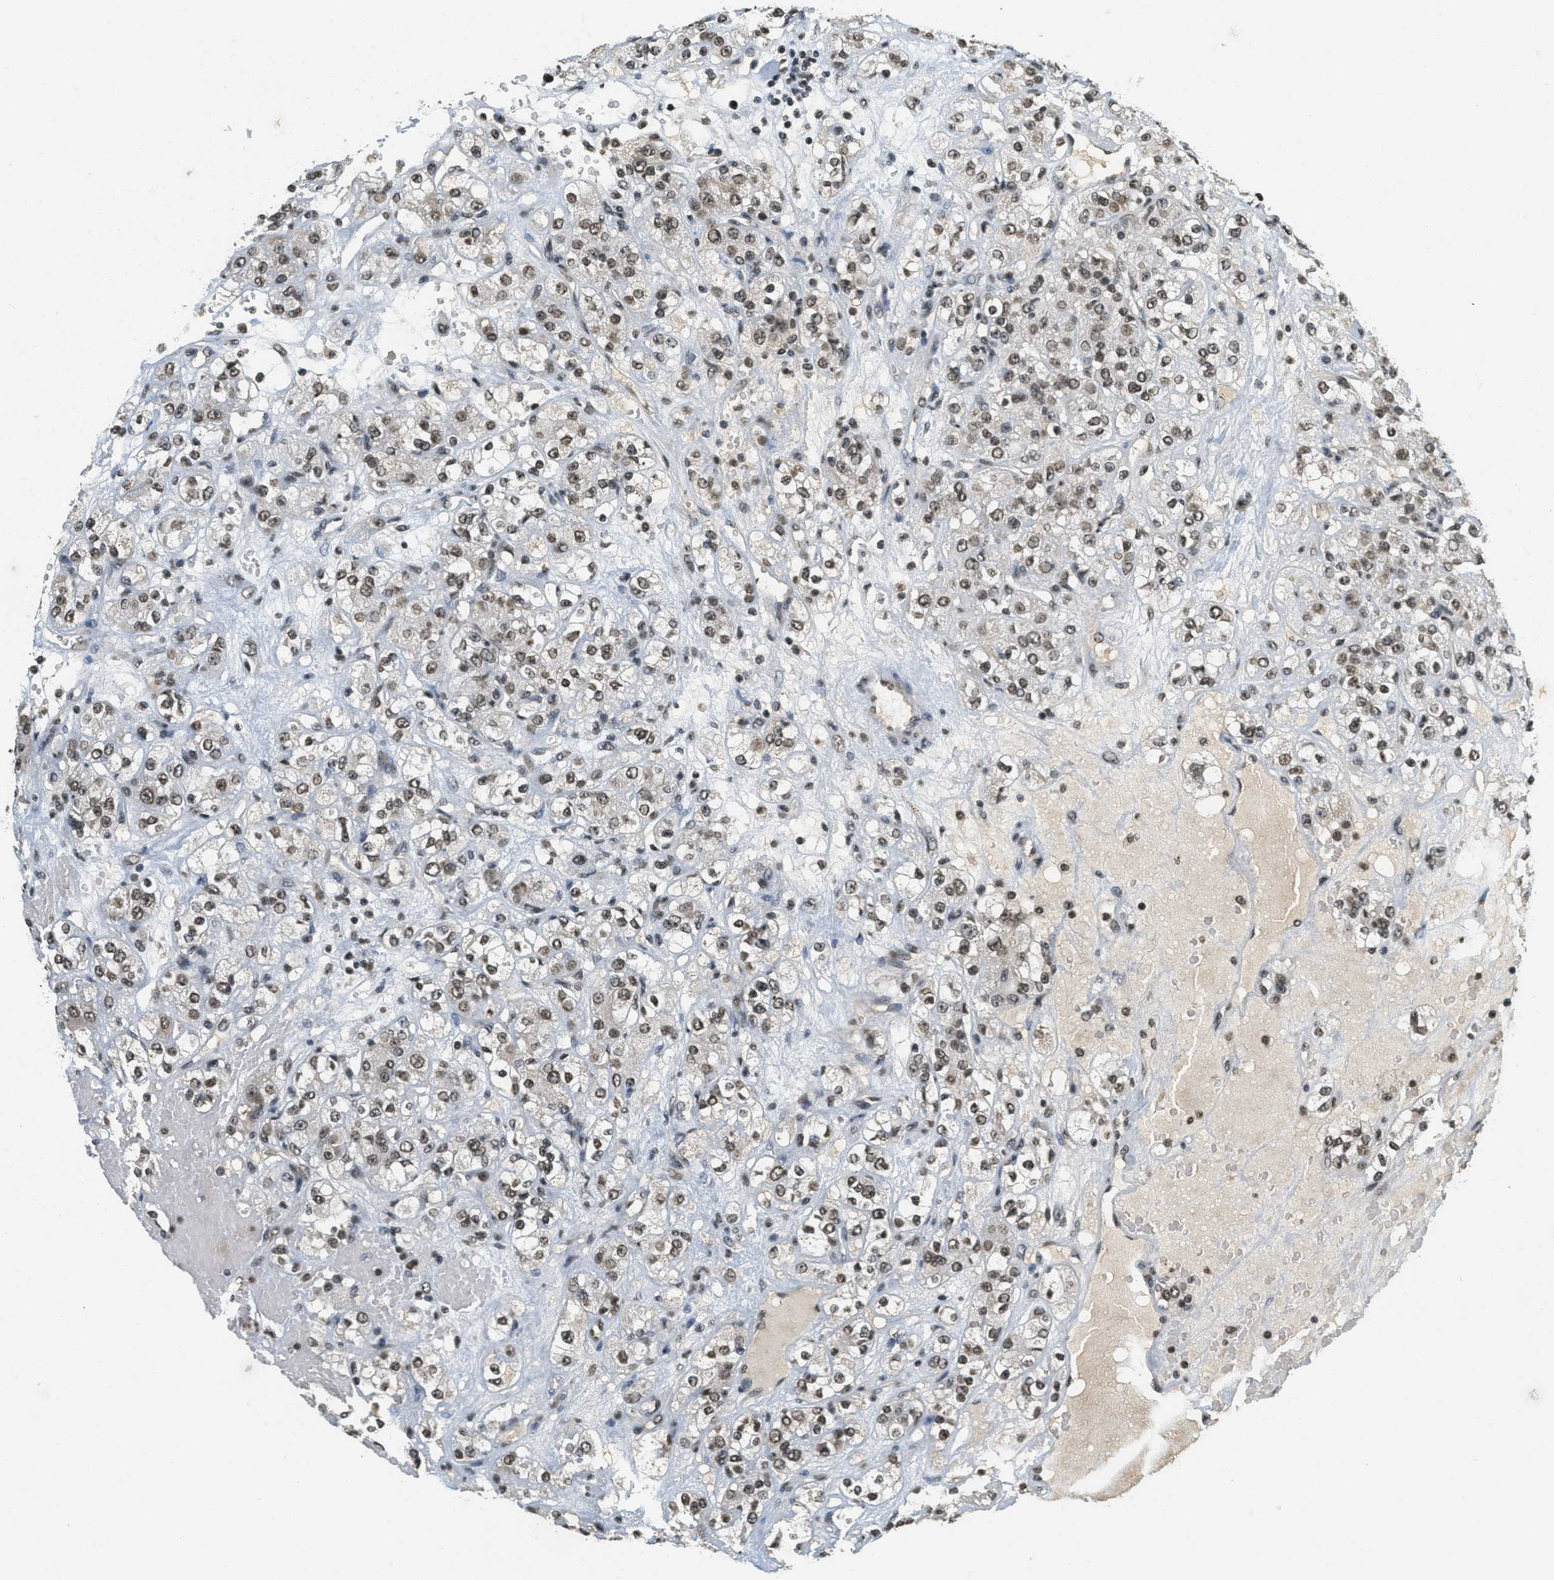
{"staining": {"intensity": "moderate", "quantity": ">75%", "location": "nuclear"}, "tissue": "renal cancer", "cell_type": "Tumor cells", "image_type": "cancer", "snomed": [{"axis": "morphology", "description": "Normal tissue, NOS"}, {"axis": "morphology", "description": "Adenocarcinoma, NOS"}, {"axis": "topography", "description": "Kidney"}], "caption": "Renal cancer was stained to show a protein in brown. There is medium levels of moderate nuclear staining in about >75% of tumor cells. (Stains: DAB in brown, nuclei in blue, Microscopy: brightfield microscopy at high magnification).", "gene": "LDB2", "patient": {"sex": "male", "age": 61}}